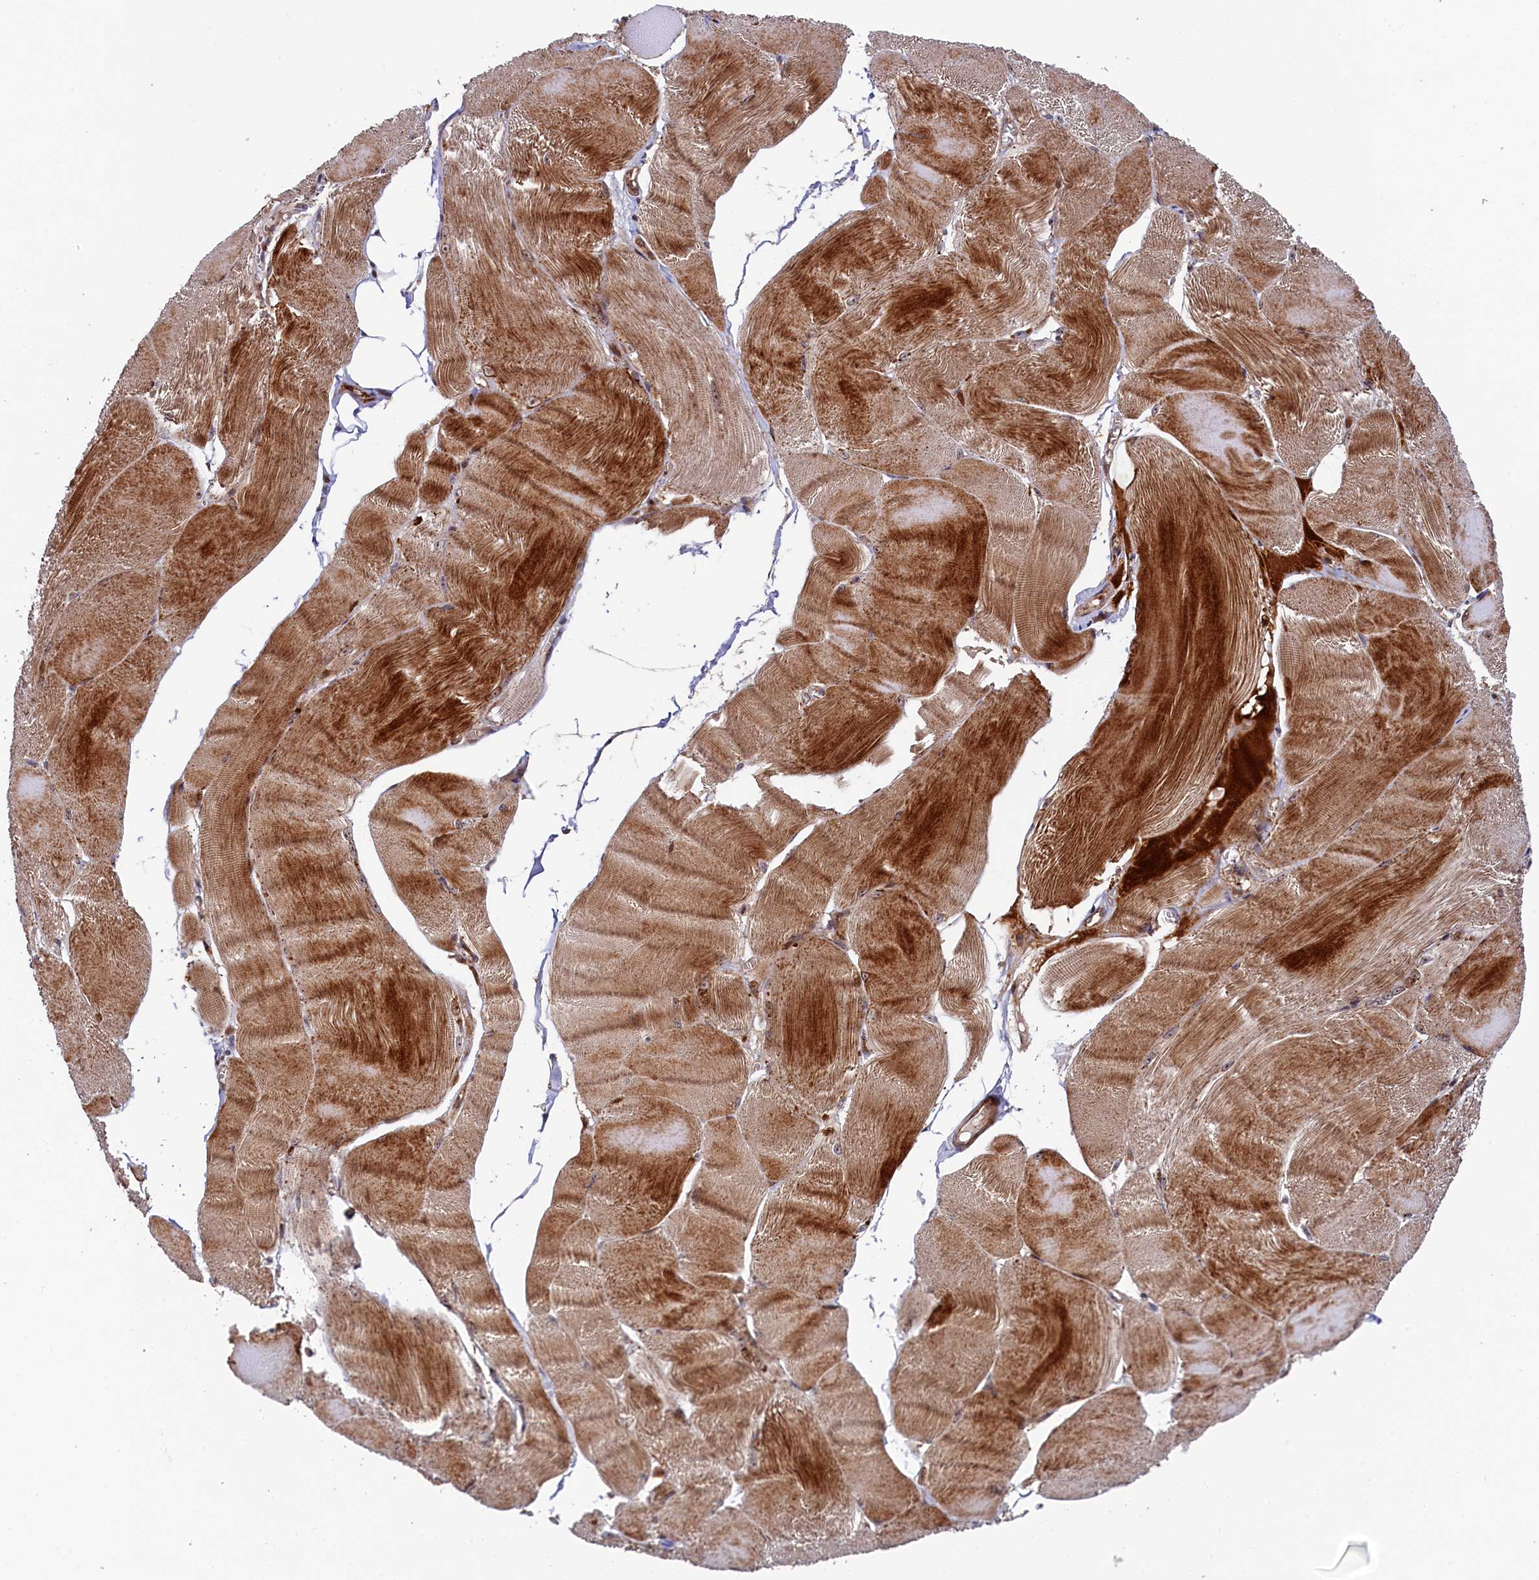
{"staining": {"intensity": "strong", "quantity": ">75%", "location": "cytoplasmic/membranous"}, "tissue": "skeletal muscle", "cell_type": "Myocytes", "image_type": "normal", "snomed": [{"axis": "morphology", "description": "Normal tissue, NOS"}, {"axis": "morphology", "description": "Basal cell carcinoma"}, {"axis": "topography", "description": "Skeletal muscle"}], "caption": "Protein staining by immunohistochemistry demonstrates strong cytoplasmic/membranous positivity in approximately >75% of myocytes in unremarkable skeletal muscle. (Stains: DAB in brown, nuclei in blue, Microscopy: brightfield microscopy at high magnification).", "gene": "PIK3C3", "patient": {"sex": "female", "age": 64}}